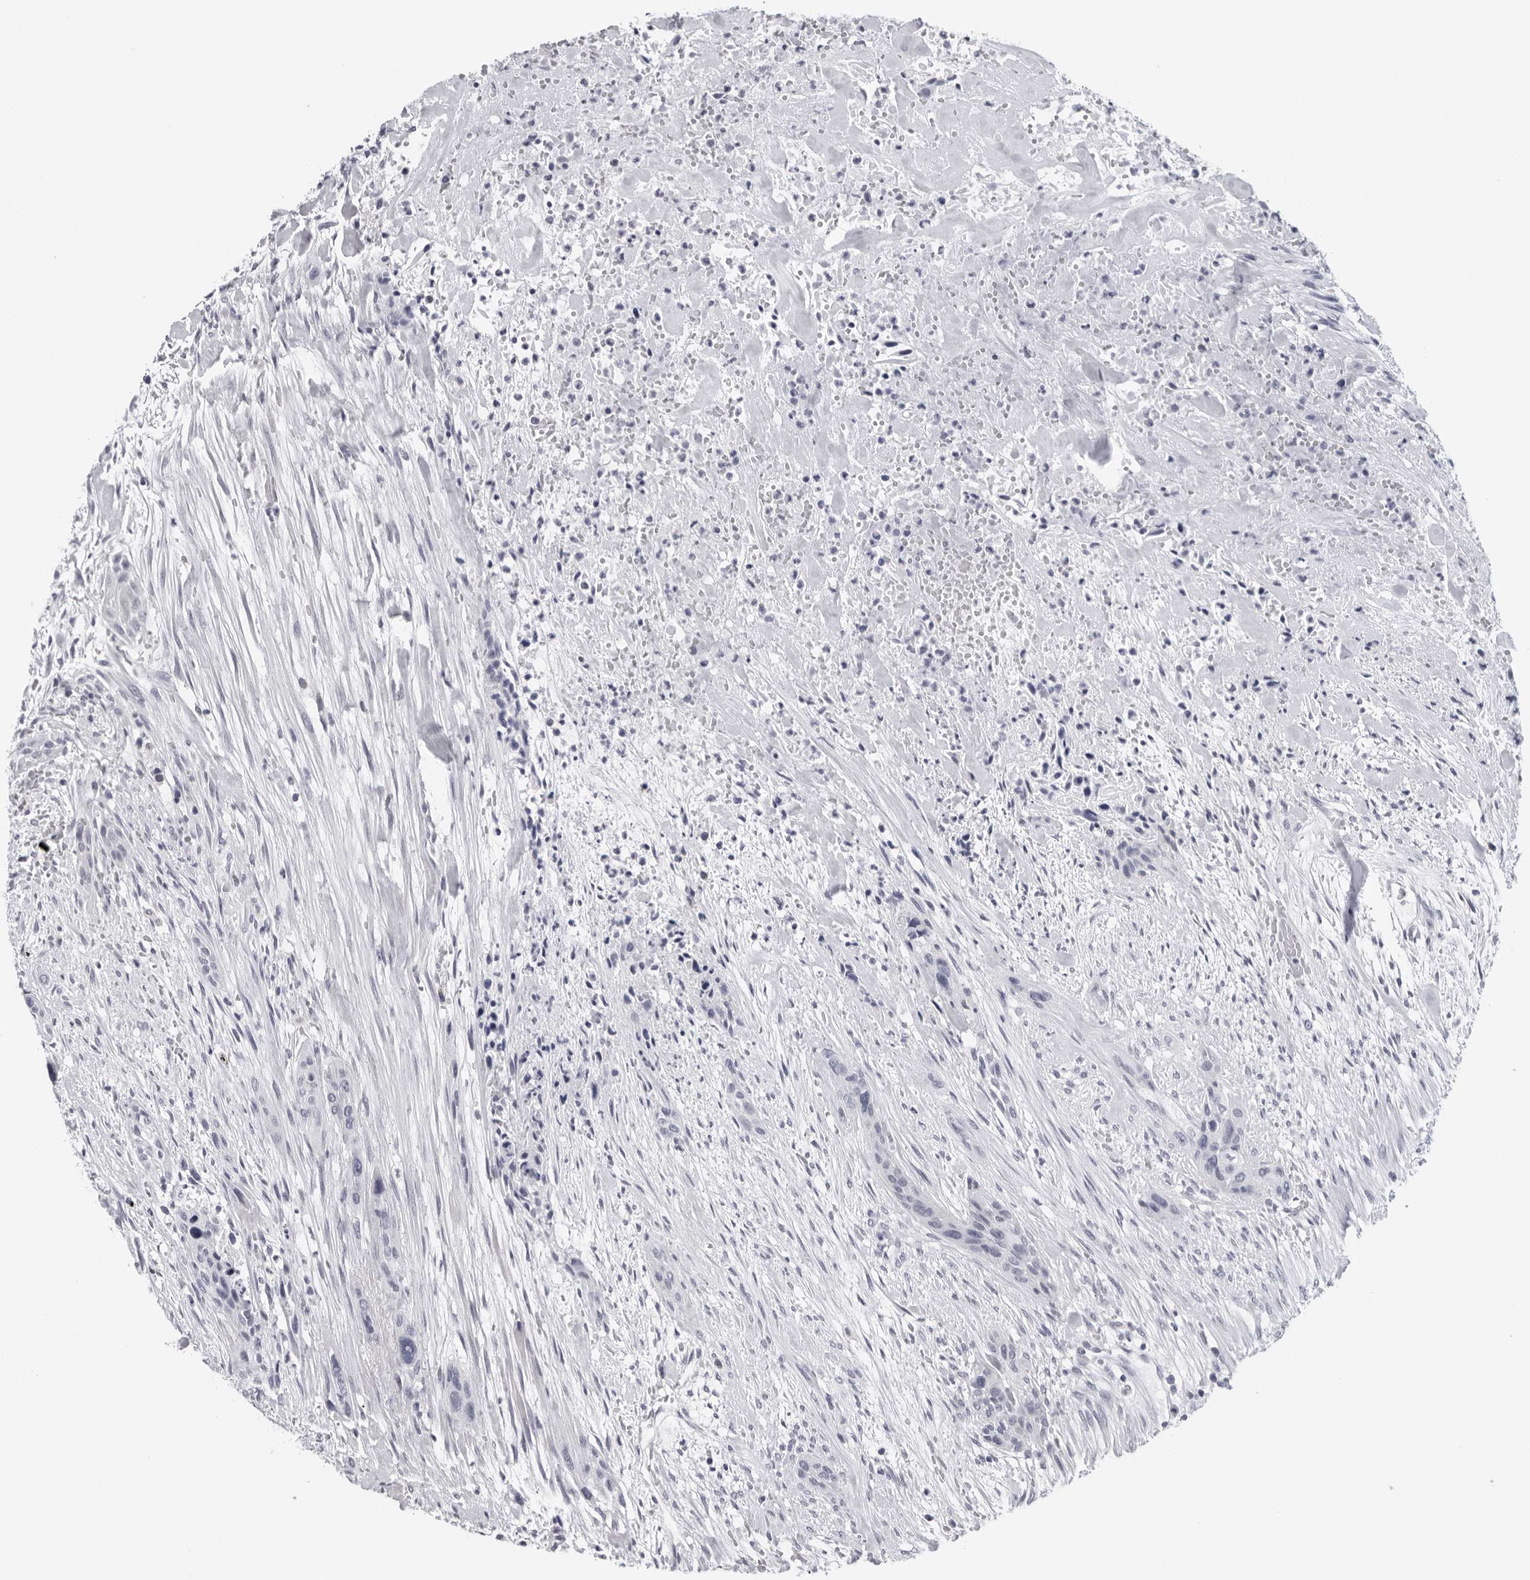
{"staining": {"intensity": "negative", "quantity": "none", "location": "none"}, "tissue": "urothelial cancer", "cell_type": "Tumor cells", "image_type": "cancer", "snomed": [{"axis": "morphology", "description": "Urothelial carcinoma, High grade"}, {"axis": "topography", "description": "Urinary bladder"}], "caption": "Protein analysis of urothelial carcinoma (high-grade) displays no significant positivity in tumor cells.", "gene": "CPT2", "patient": {"sex": "male", "age": 35}}